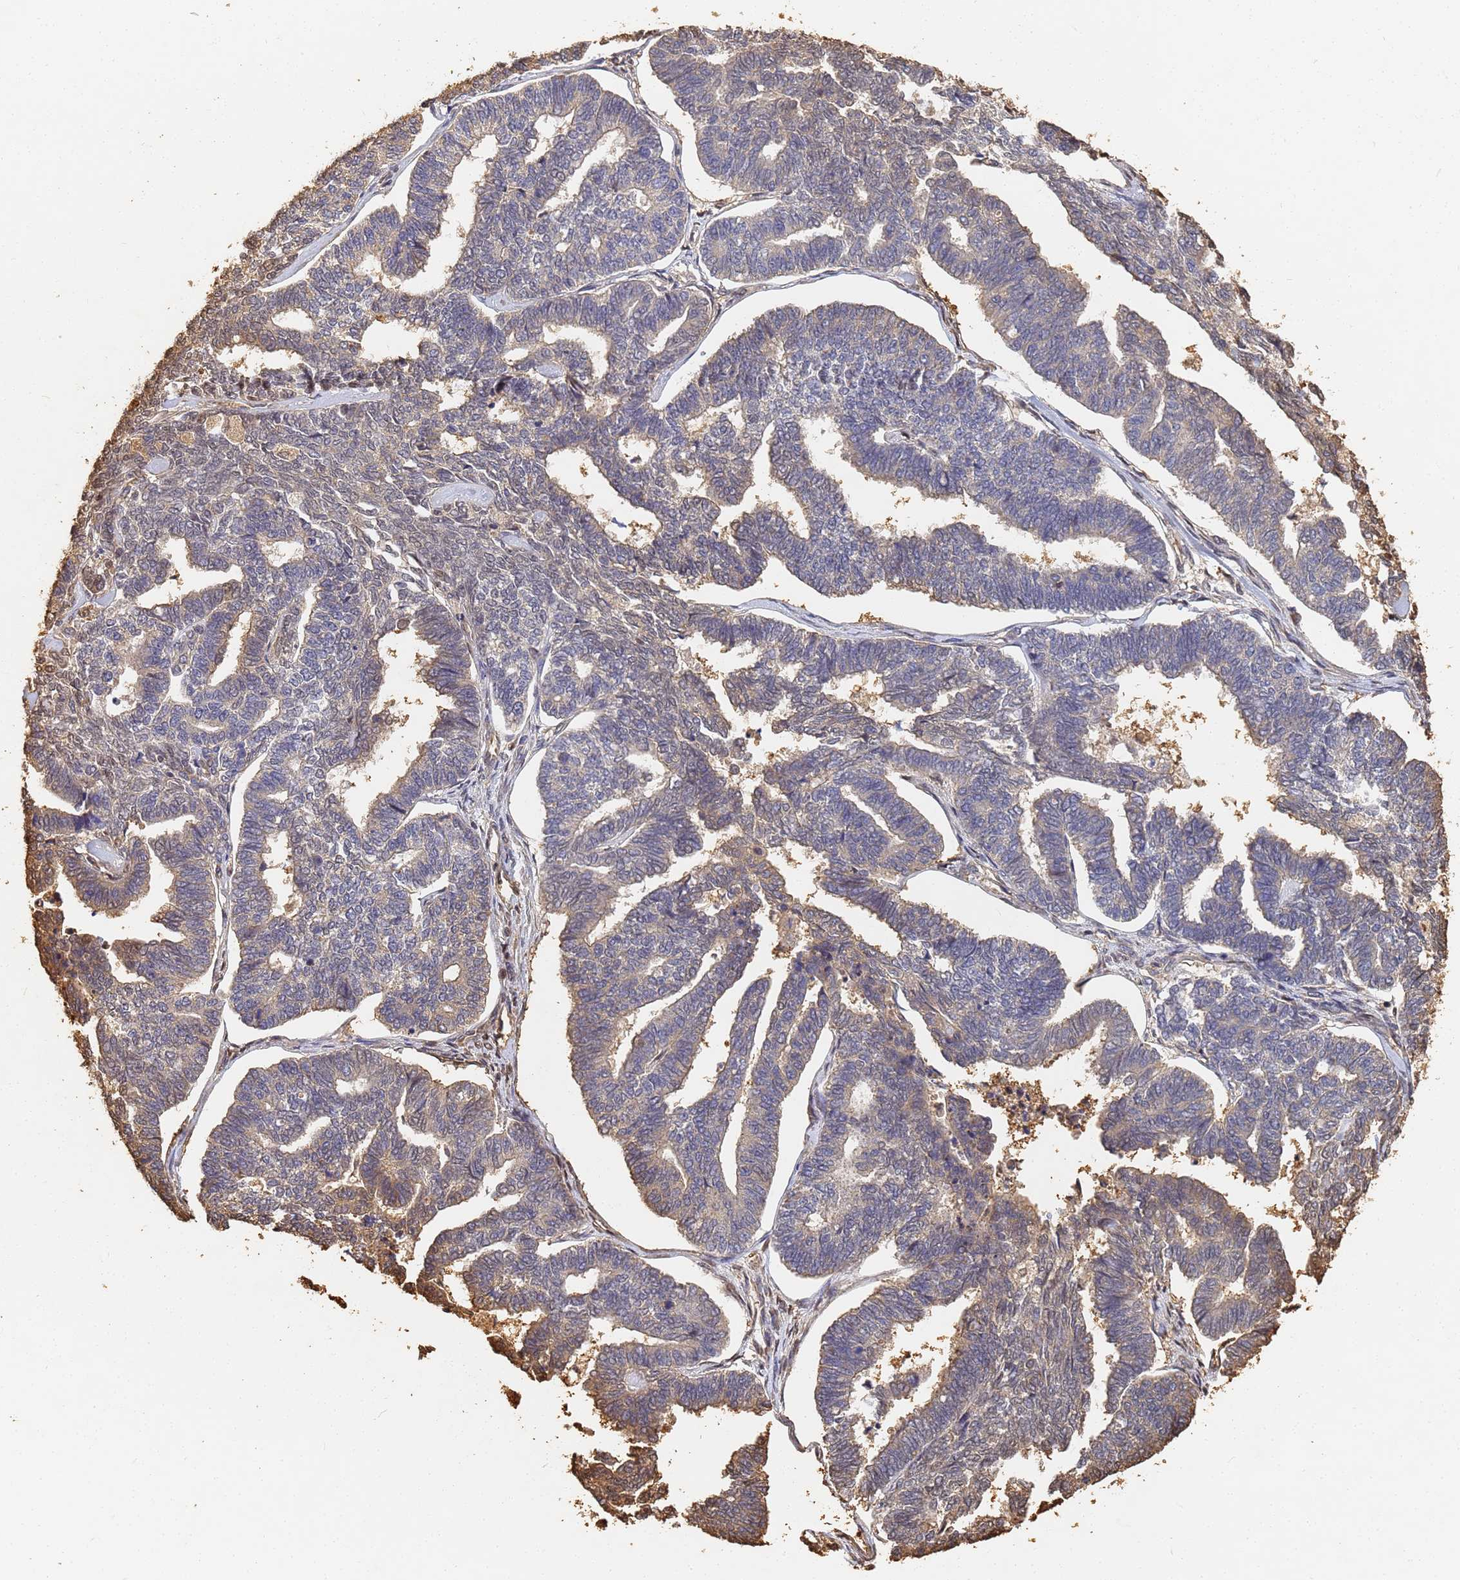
{"staining": {"intensity": "weak", "quantity": "<25%", "location": "cytoplasmic/membranous"}, "tissue": "endometrial cancer", "cell_type": "Tumor cells", "image_type": "cancer", "snomed": [{"axis": "morphology", "description": "Adenocarcinoma, NOS"}, {"axis": "topography", "description": "Endometrium"}], "caption": "Immunohistochemistry (IHC) photomicrograph of endometrial adenocarcinoma stained for a protein (brown), which reveals no positivity in tumor cells.", "gene": "JAK2", "patient": {"sex": "female", "age": 70}}